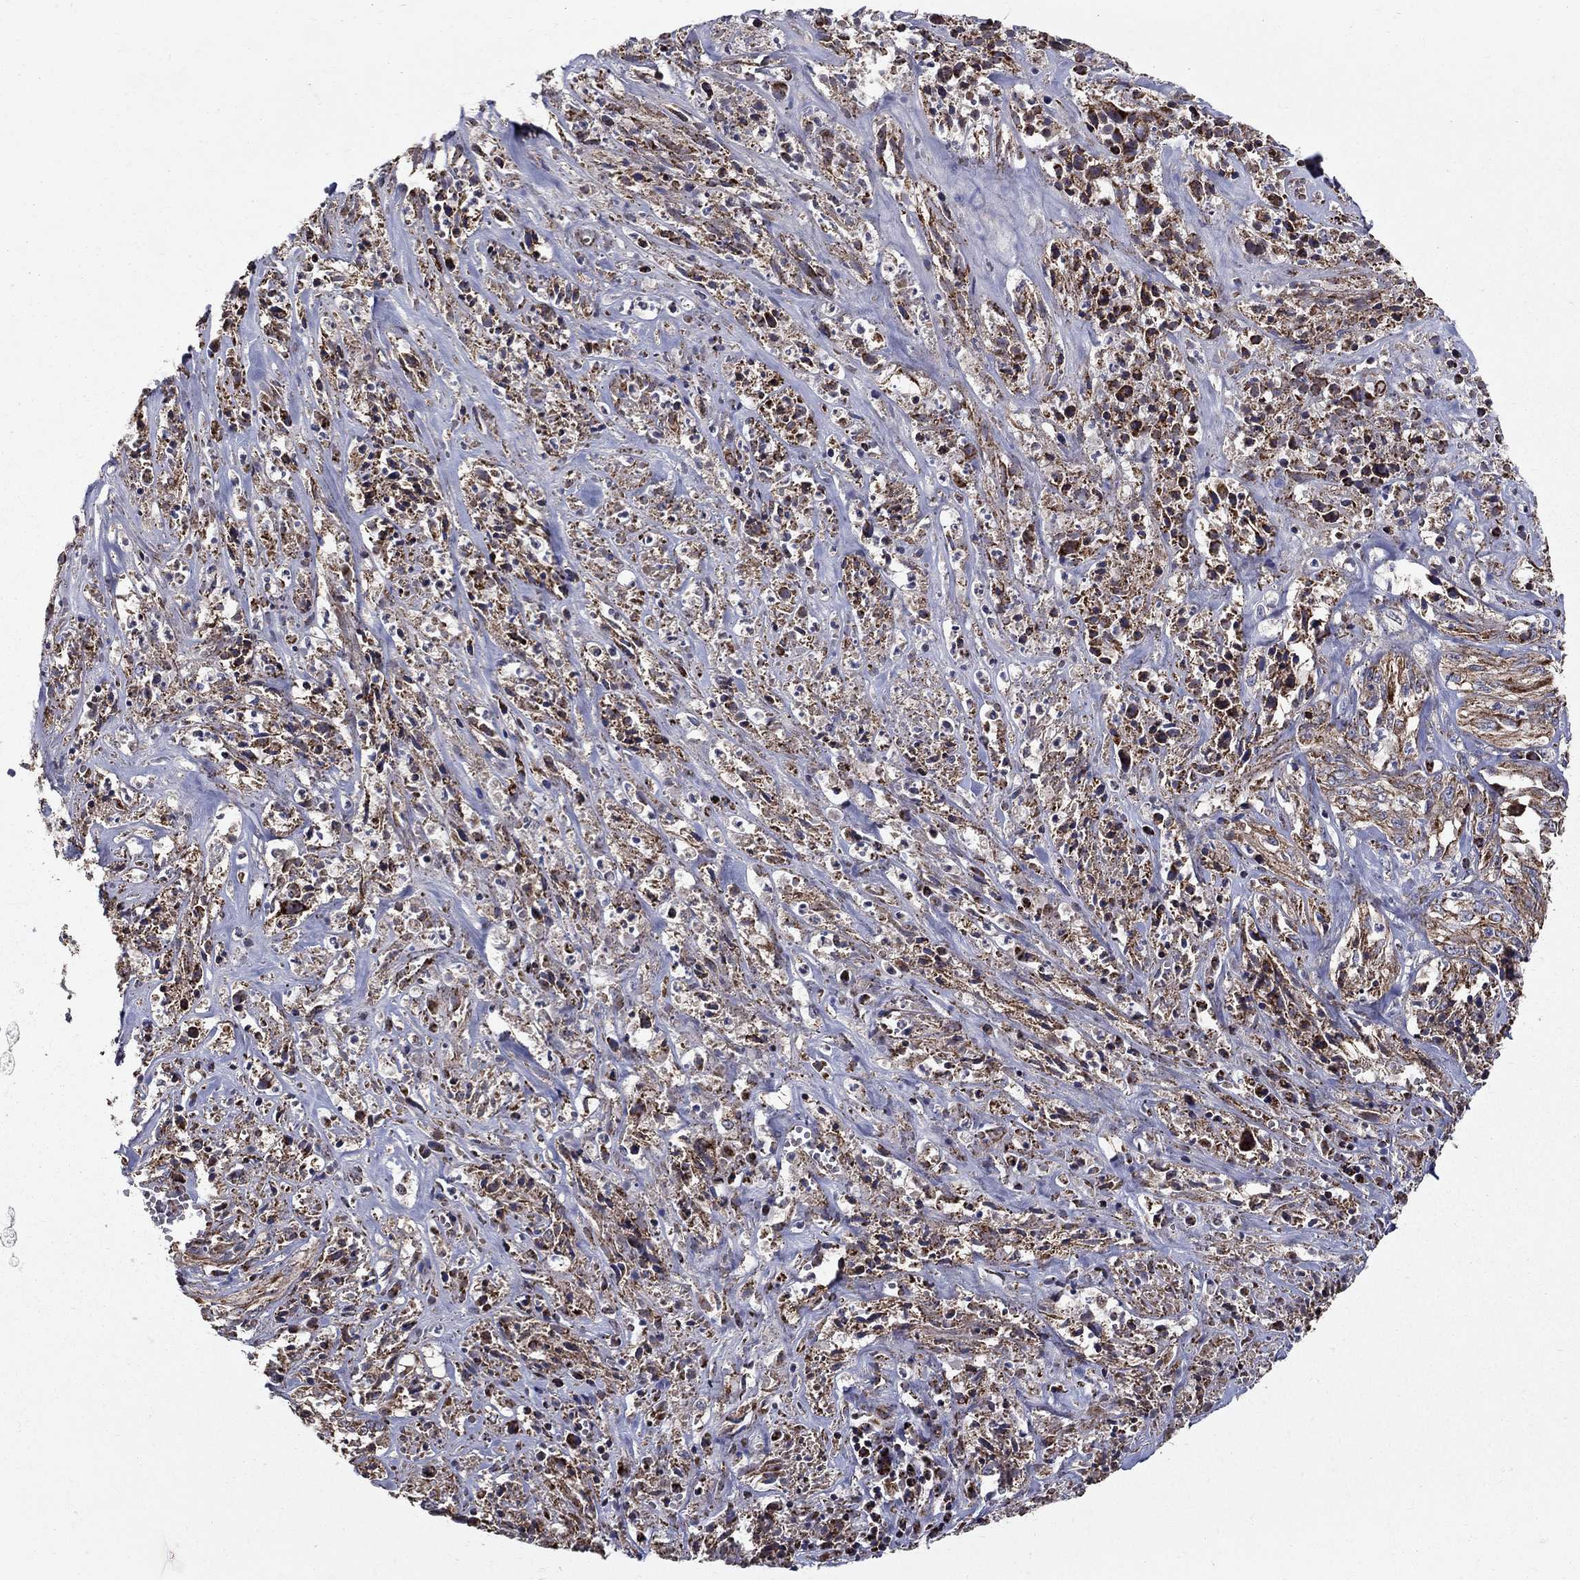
{"staining": {"intensity": "moderate", "quantity": "25%-75%", "location": "cytoplasmic/membranous"}, "tissue": "melanoma", "cell_type": "Tumor cells", "image_type": "cancer", "snomed": [{"axis": "morphology", "description": "Malignant melanoma, NOS"}, {"axis": "topography", "description": "Skin"}], "caption": "Immunohistochemical staining of melanoma reveals medium levels of moderate cytoplasmic/membranous protein positivity in approximately 25%-75% of tumor cells.", "gene": "NDUFS8", "patient": {"sex": "female", "age": 91}}